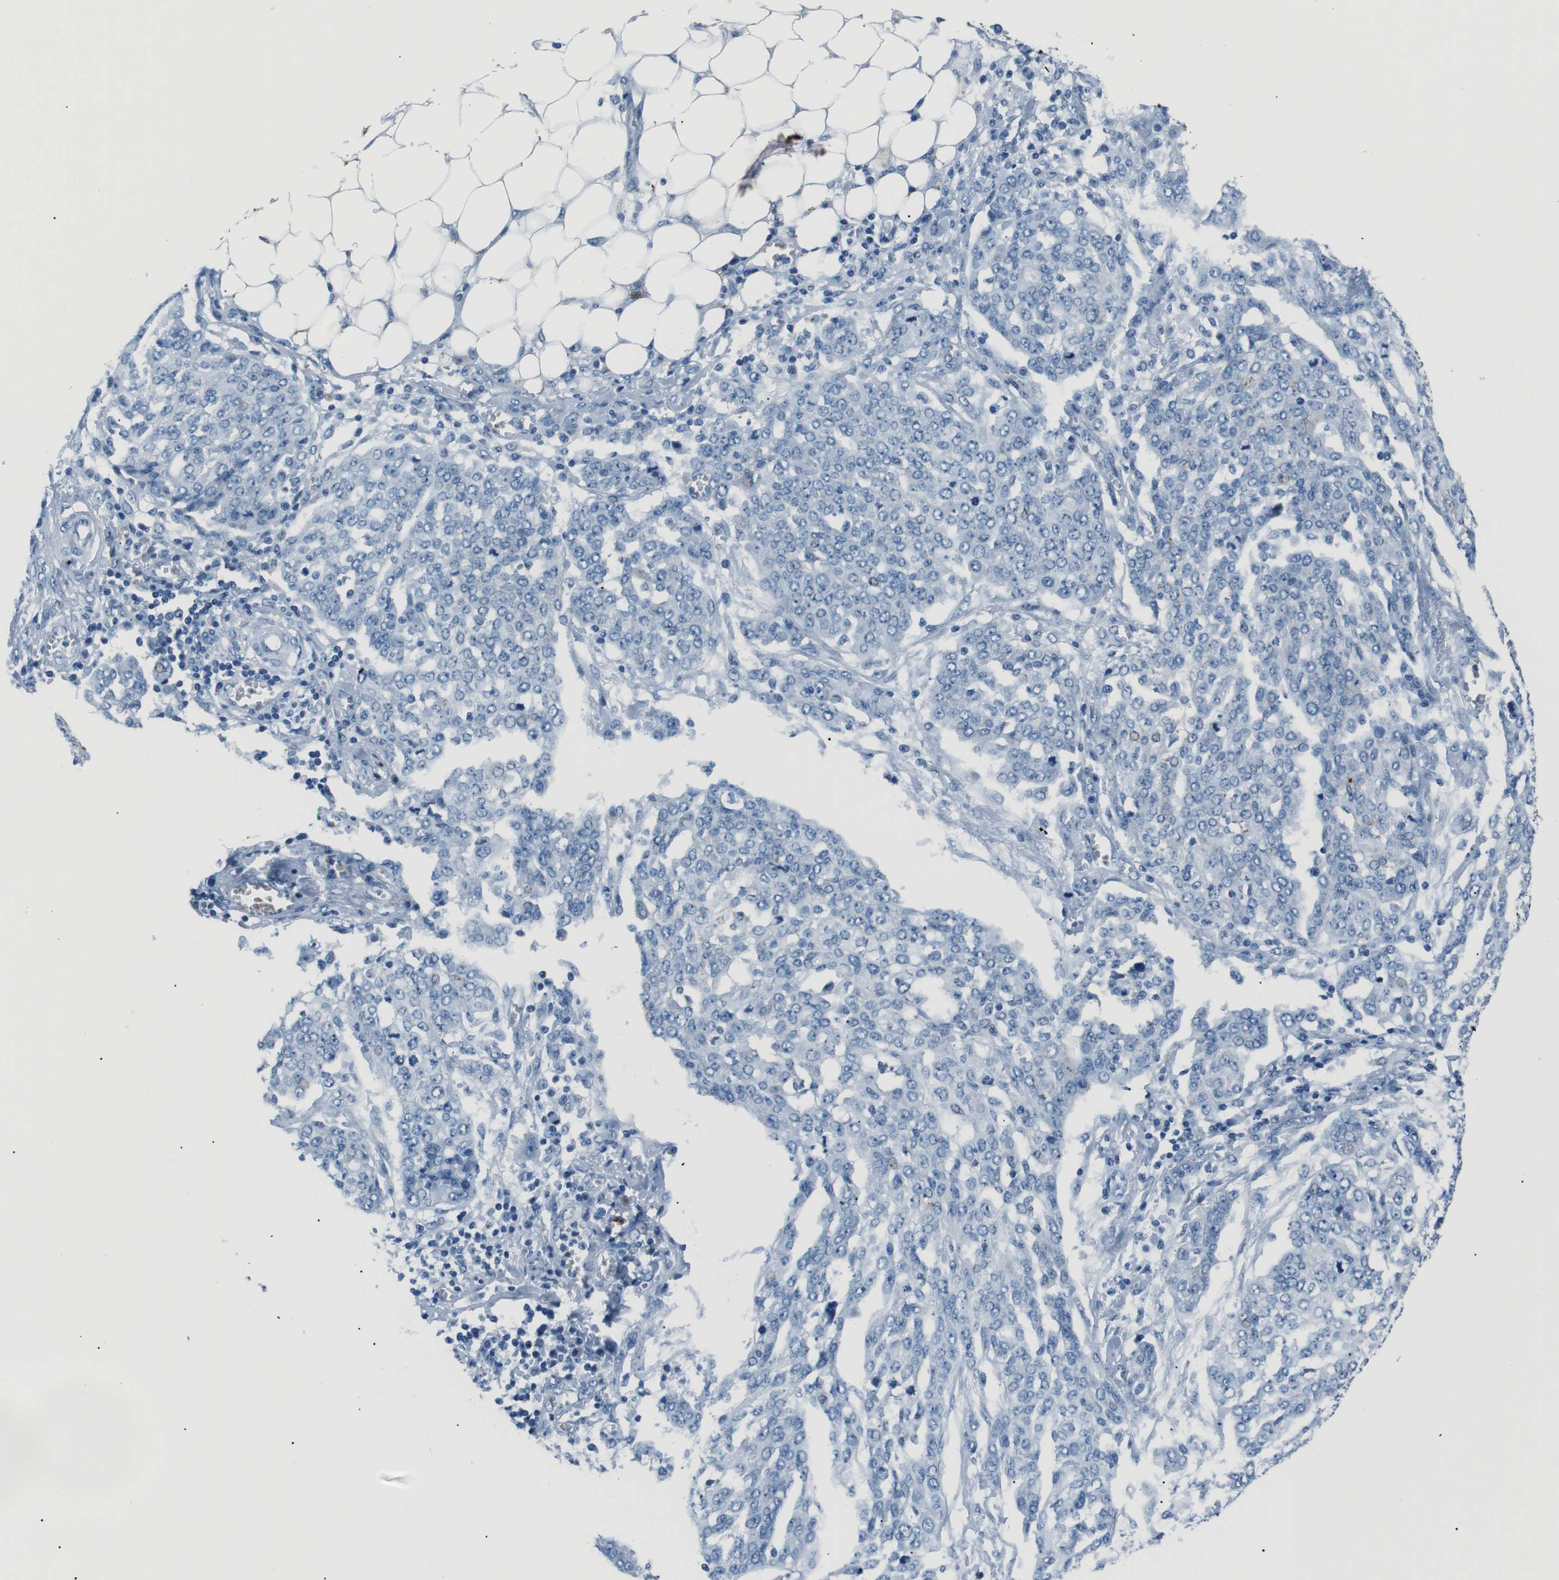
{"staining": {"intensity": "negative", "quantity": "none", "location": "none"}, "tissue": "ovarian cancer", "cell_type": "Tumor cells", "image_type": "cancer", "snomed": [{"axis": "morphology", "description": "Cystadenocarcinoma, serous, NOS"}, {"axis": "topography", "description": "Soft tissue"}, {"axis": "topography", "description": "Ovary"}], "caption": "Immunohistochemistry (IHC) image of ovarian serous cystadenocarcinoma stained for a protein (brown), which reveals no staining in tumor cells.", "gene": "ST6GAL1", "patient": {"sex": "female", "age": 57}}